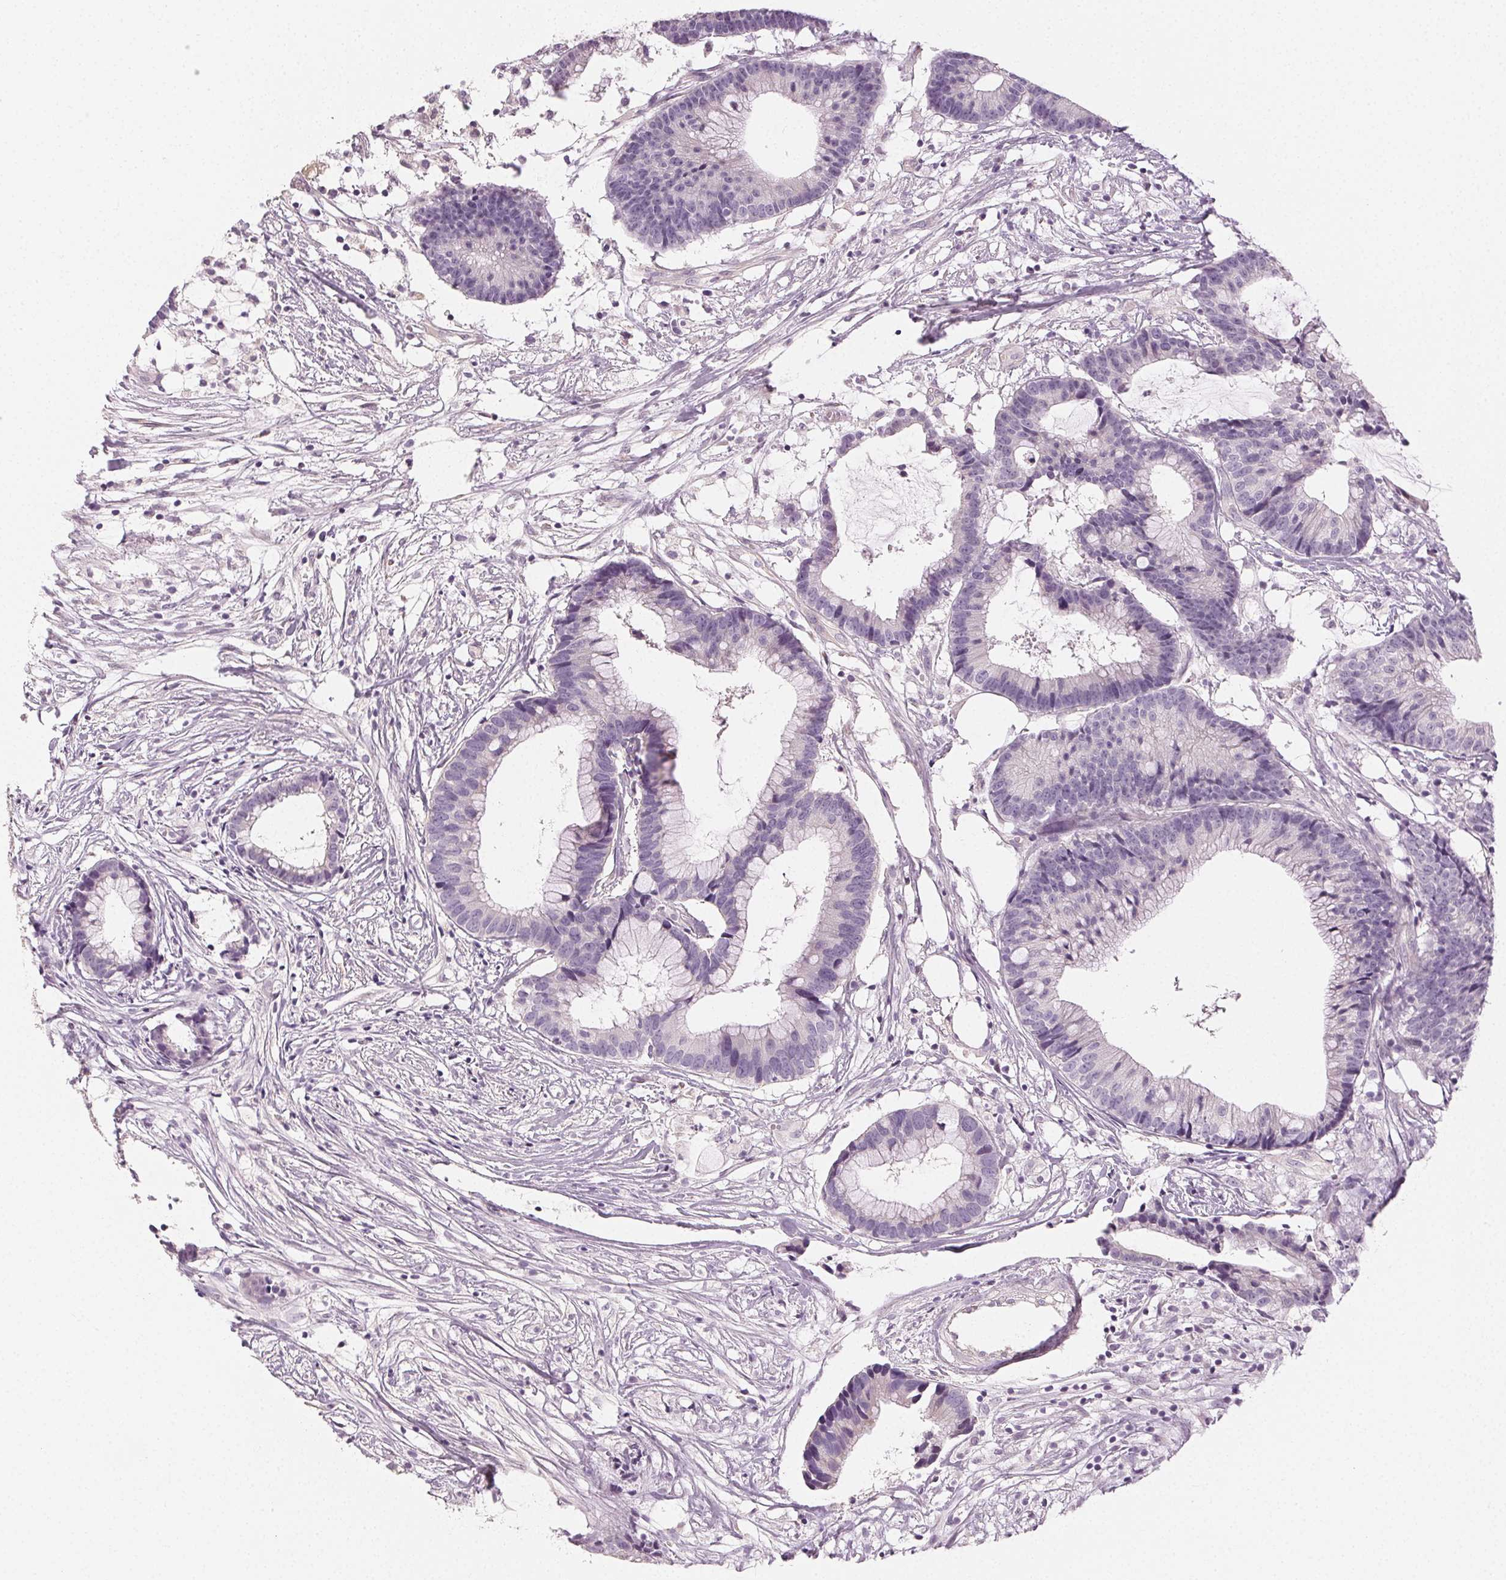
{"staining": {"intensity": "negative", "quantity": "none", "location": "none"}, "tissue": "colorectal cancer", "cell_type": "Tumor cells", "image_type": "cancer", "snomed": [{"axis": "morphology", "description": "Adenocarcinoma, NOS"}, {"axis": "topography", "description": "Colon"}], "caption": "Immunohistochemical staining of human colorectal adenocarcinoma displays no significant expression in tumor cells.", "gene": "MAP1LC3A", "patient": {"sex": "female", "age": 78}}